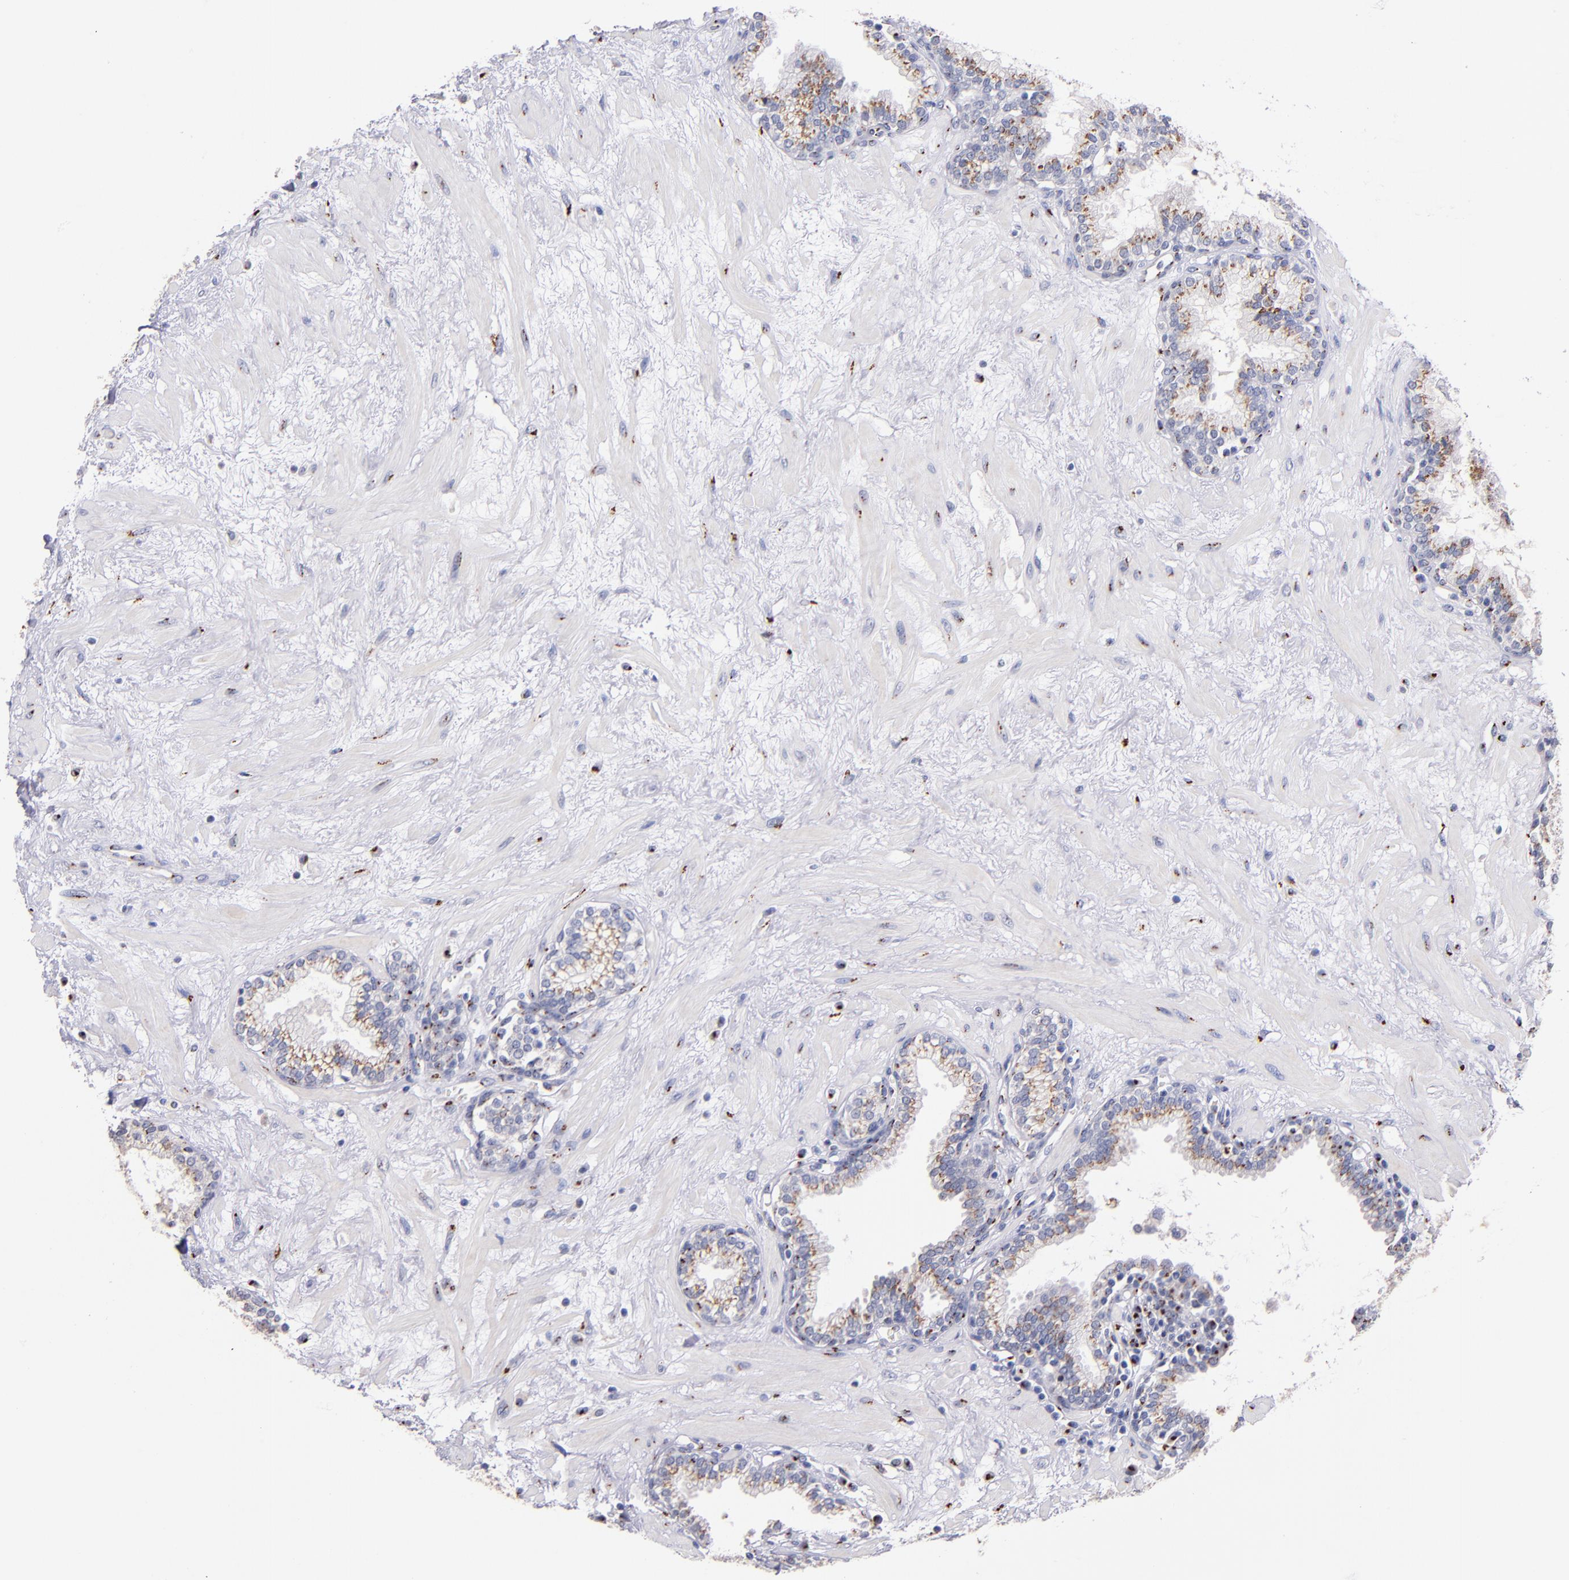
{"staining": {"intensity": "moderate", "quantity": ">75%", "location": "cytoplasmic/membranous"}, "tissue": "prostate", "cell_type": "Glandular cells", "image_type": "normal", "snomed": [{"axis": "morphology", "description": "Normal tissue, NOS"}, {"axis": "topography", "description": "Prostate"}], "caption": "This is an image of immunohistochemistry staining of benign prostate, which shows moderate staining in the cytoplasmic/membranous of glandular cells.", "gene": "GOLIM4", "patient": {"sex": "male", "age": 64}}